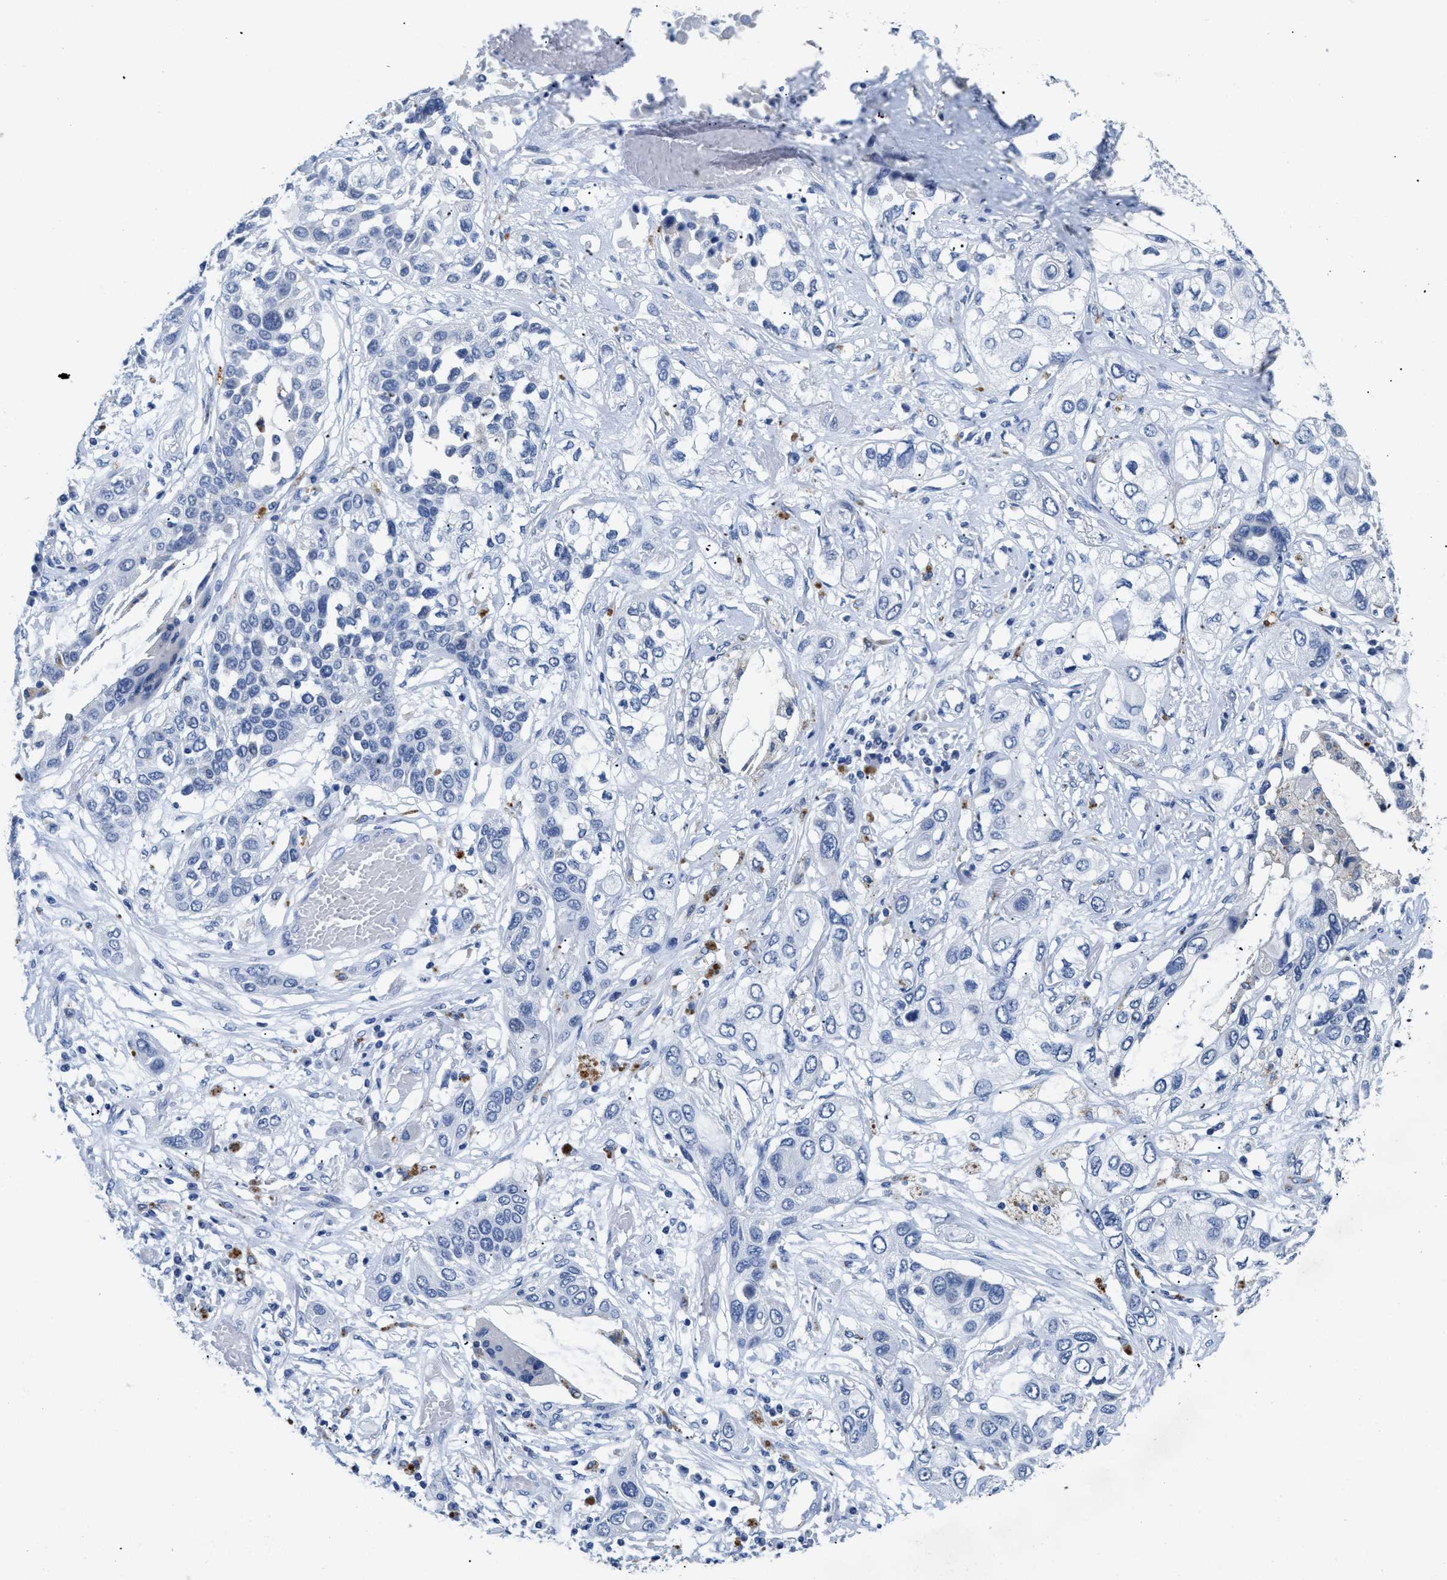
{"staining": {"intensity": "negative", "quantity": "none", "location": "none"}, "tissue": "lung cancer", "cell_type": "Tumor cells", "image_type": "cancer", "snomed": [{"axis": "morphology", "description": "Squamous cell carcinoma, NOS"}, {"axis": "topography", "description": "Lung"}], "caption": "The image exhibits no staining of tumor cells in squamous cell carcinoma (lung). (IHC, brightfield microscopy, high magnification).", "gene": "APOBEC2", "patient": {"sex": "male", "age": 71}}